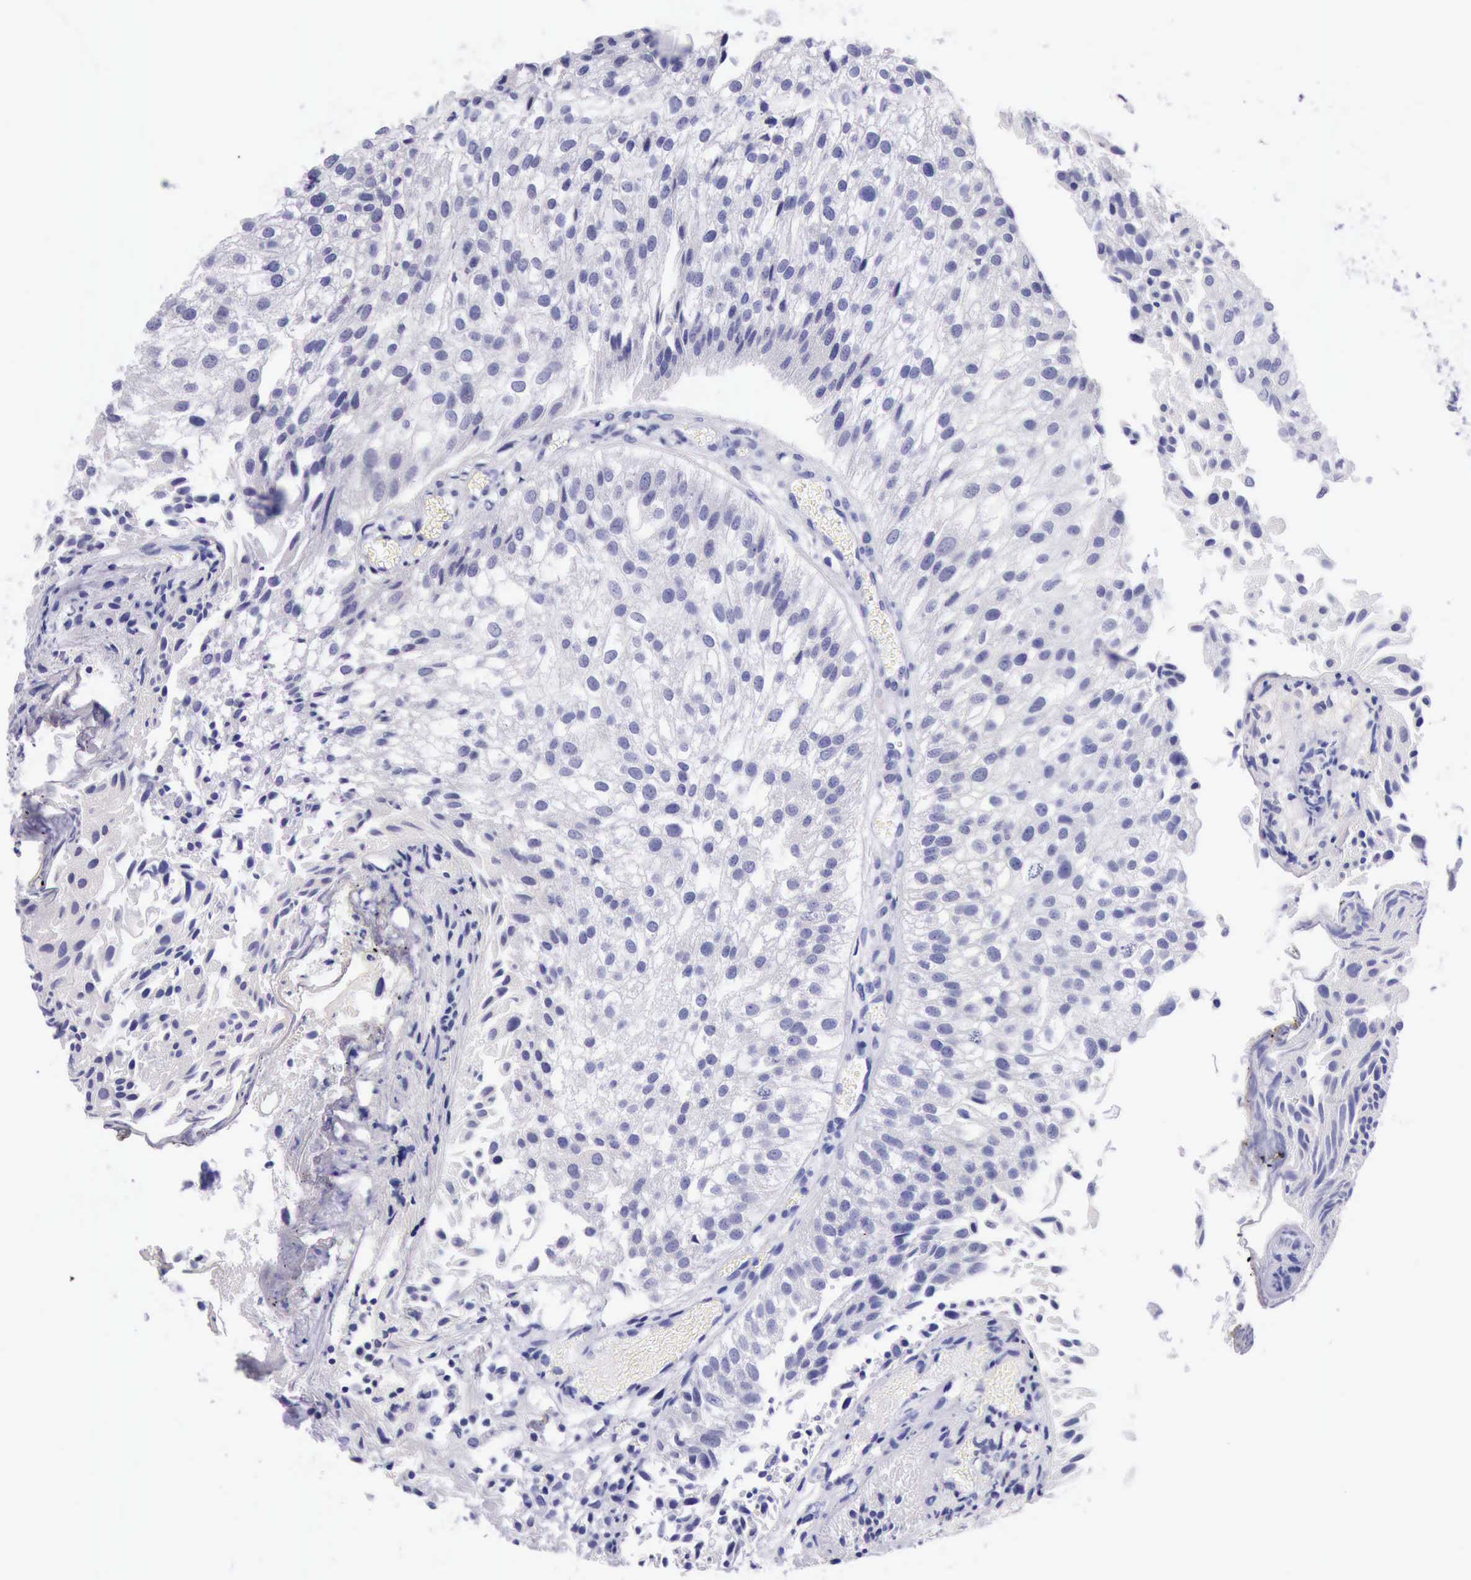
{"staining": {"intensity": "negative", "quantity": "none", "location": "none"}, "tissue": "urothelial cancer", "cell_type": "Tumor cells", "image_type": "cancer", "snomed": [{"axis": "morphology", "description": "Urothelial carcinoma, Low grade"}, {"axis": "topography", "description": "Urinary bladder"}], "caption": "Immunohistochemistry image of human urothelial carcinoma (low-grade) stained for a protein (brown), which exhibits no positivity in tumor cells.", "gene": "LRFN5", "patient": {"sex": "female", "age": 89}}